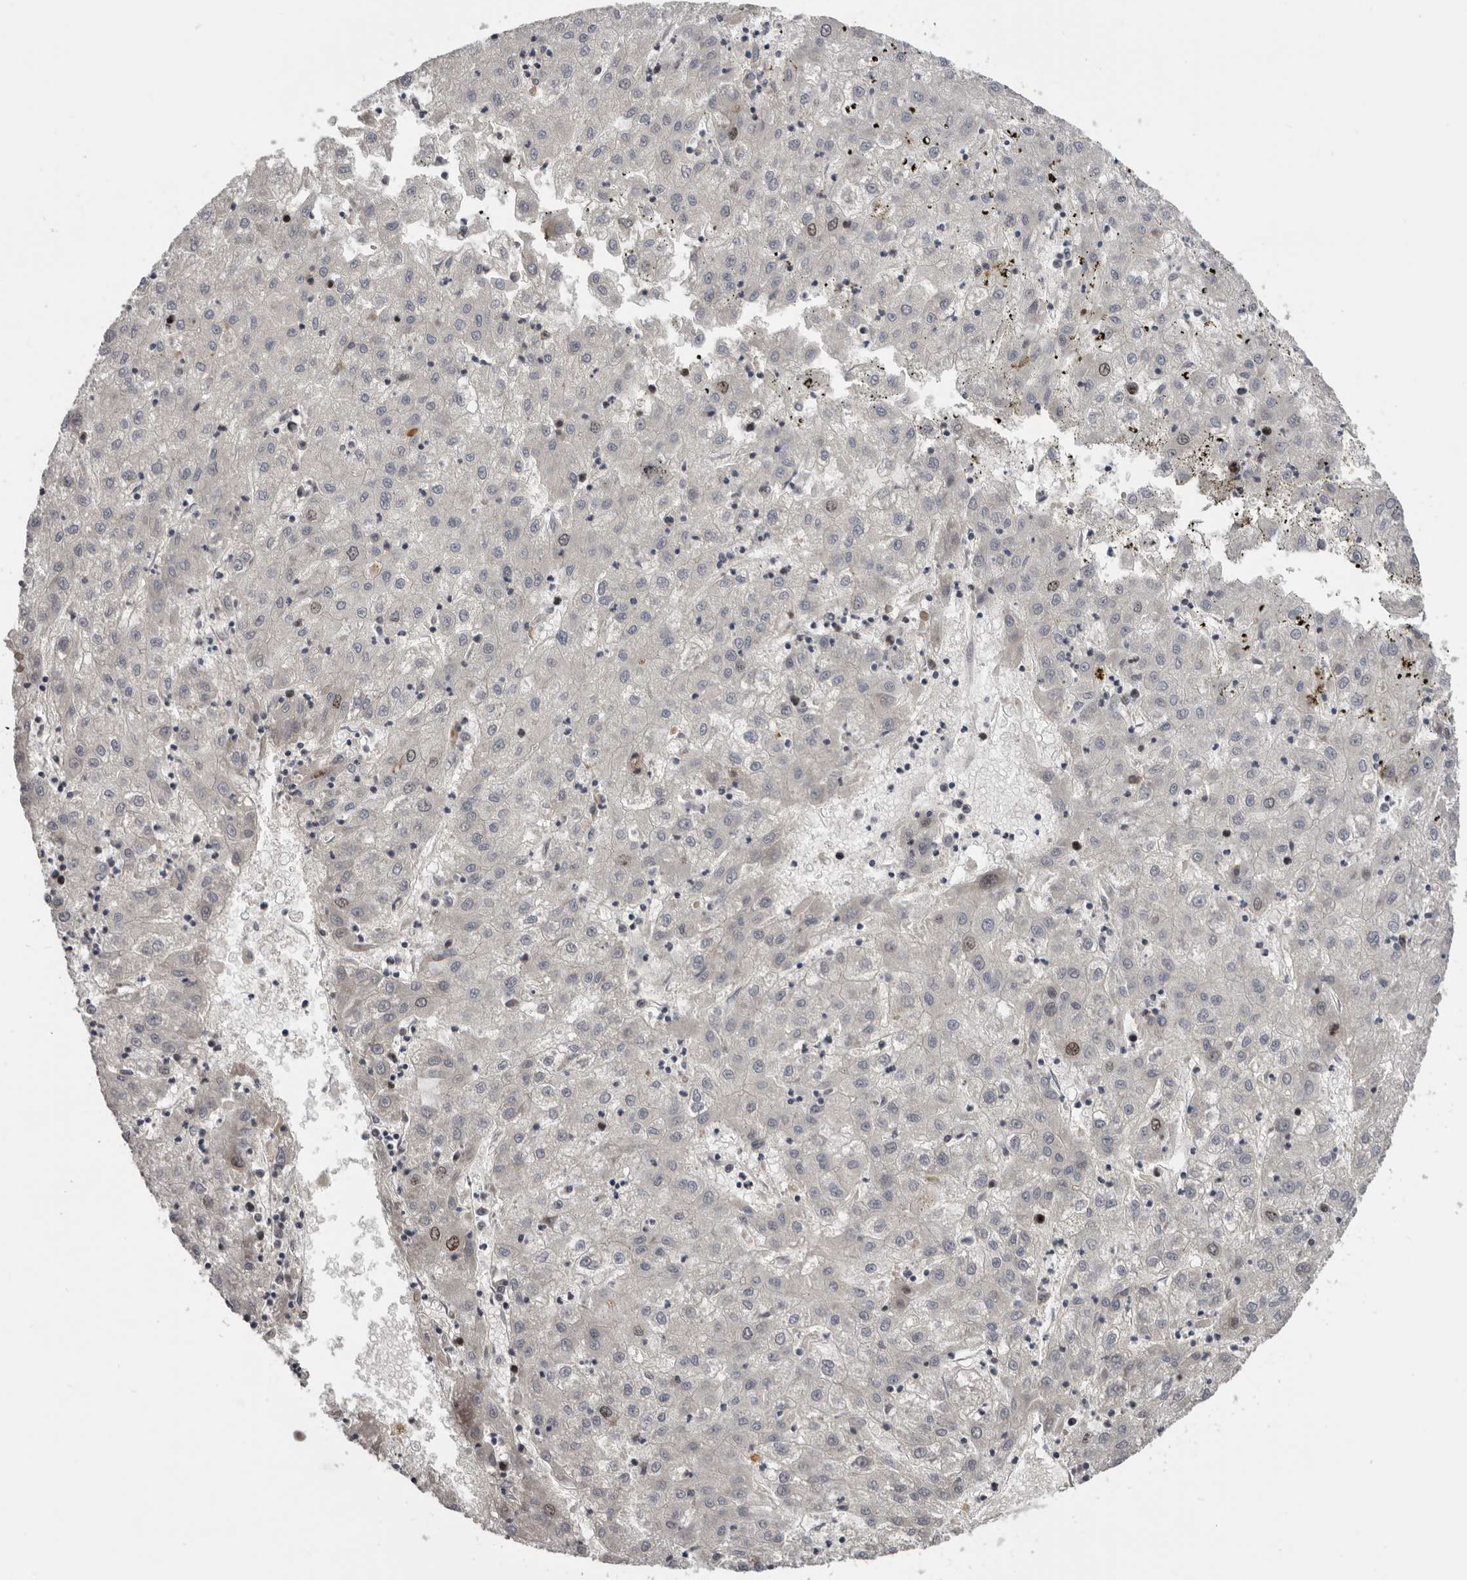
{"staining": {"intensity": "weak", "quantity": "<25%", "location": "nuclear"}, "tissue": "liver cancer", "cell_type": "Tumor cells", "image_type": "cancer", "snomed": [{"axis": "morphology", "description": "Carcinoma, Hepatocellular, NOS"}, {"axis": "topography", "description": "Liver"}], "caption": "Immunohistochemistry (IHC) photomicrograph of human liver hepatocellular carcinoma stained for a protein (brown), which demonstrates no positivity in tumor cells.", "gene": "CDCA8", "patient": {"sex": "male", "age": 72}}